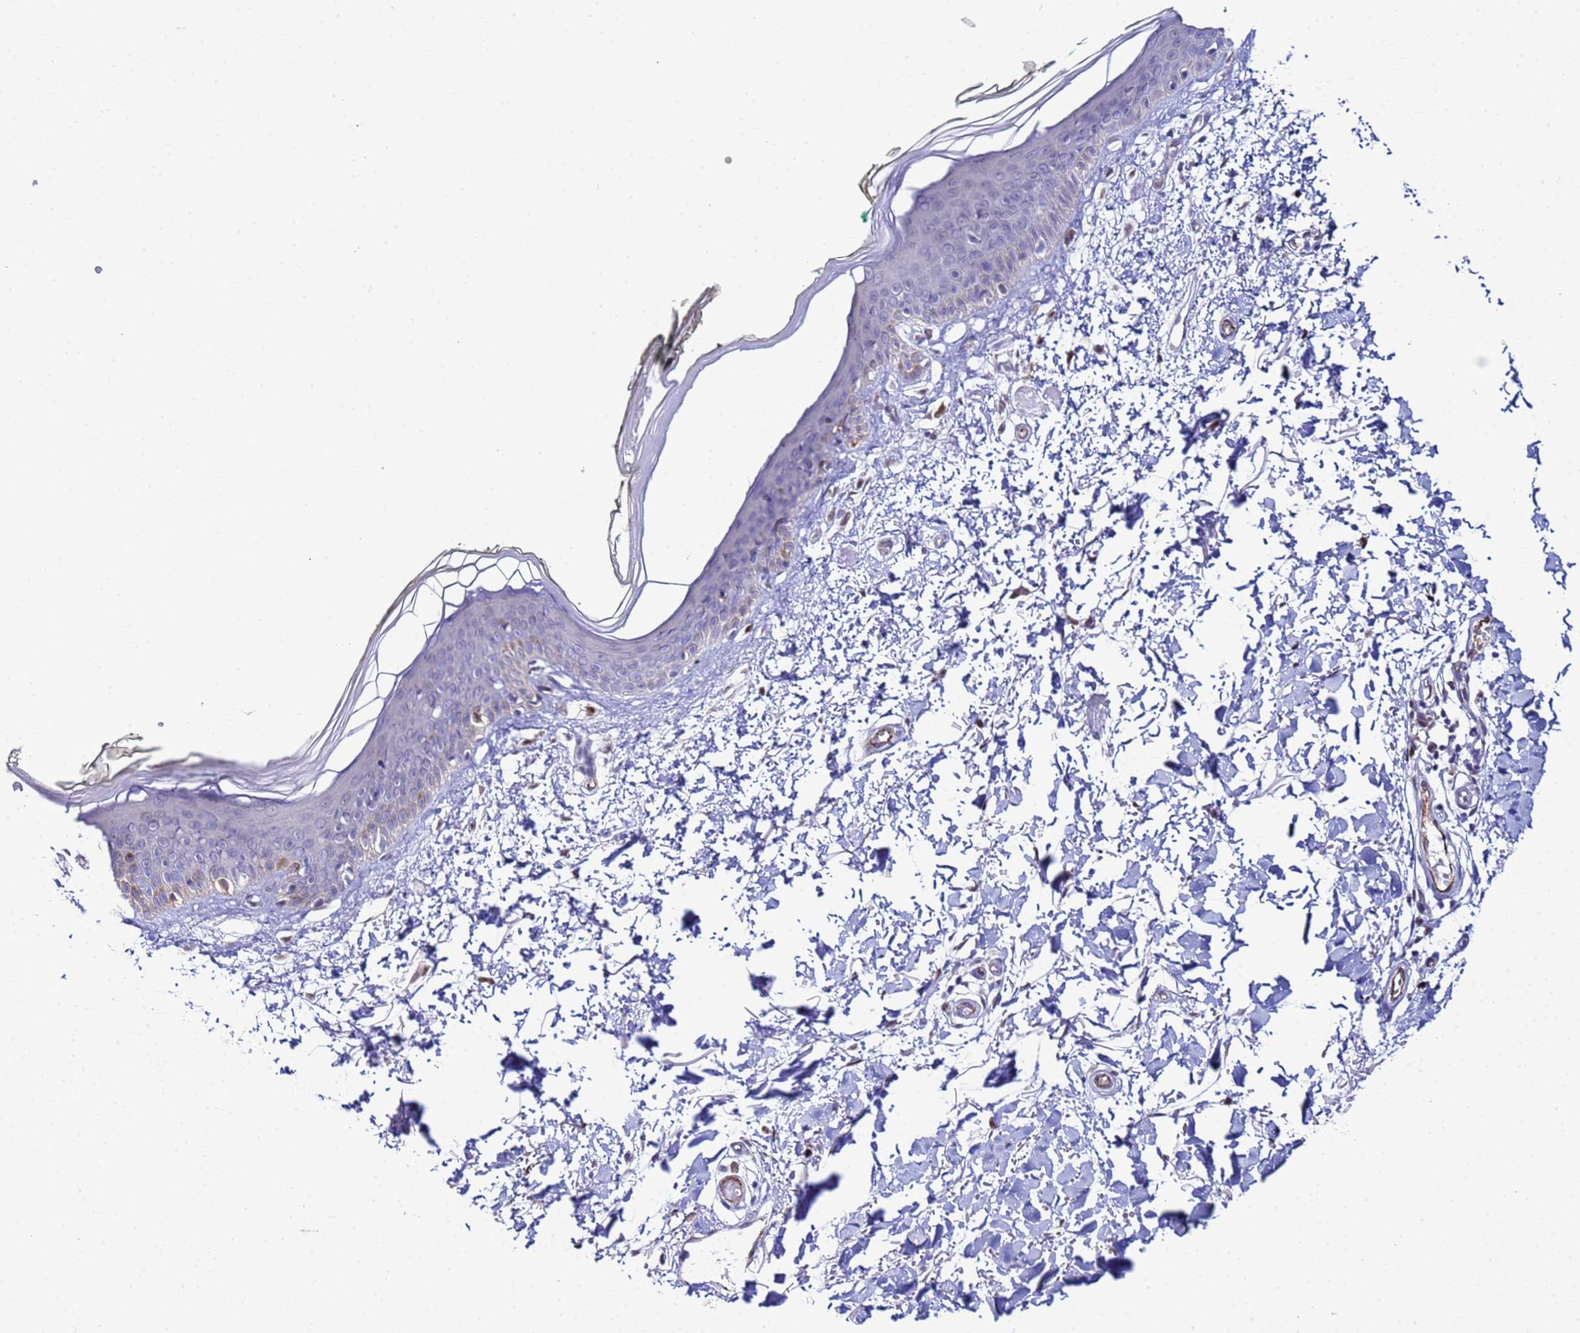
{"staining": {"intensity": "negative", "quantity": "none", "location": "none"}, "tissue": "skin", "cell_type": "Fibroblasts", "image_type": "normal", "snomed": [{"axis": "morphology", "description": "Normal tissue, NOS"}, {"axis": "topography", "description": "Skin"}], "caption": "Immunohistochemistry photomicrograph of normal skin: human skin stained with DAB demonstrates no significant protein staining in fibroblasts. Nuclei are stained in blue.", "gene": "SLC25A37", "patient": {"sex": "male", "age": 62}}